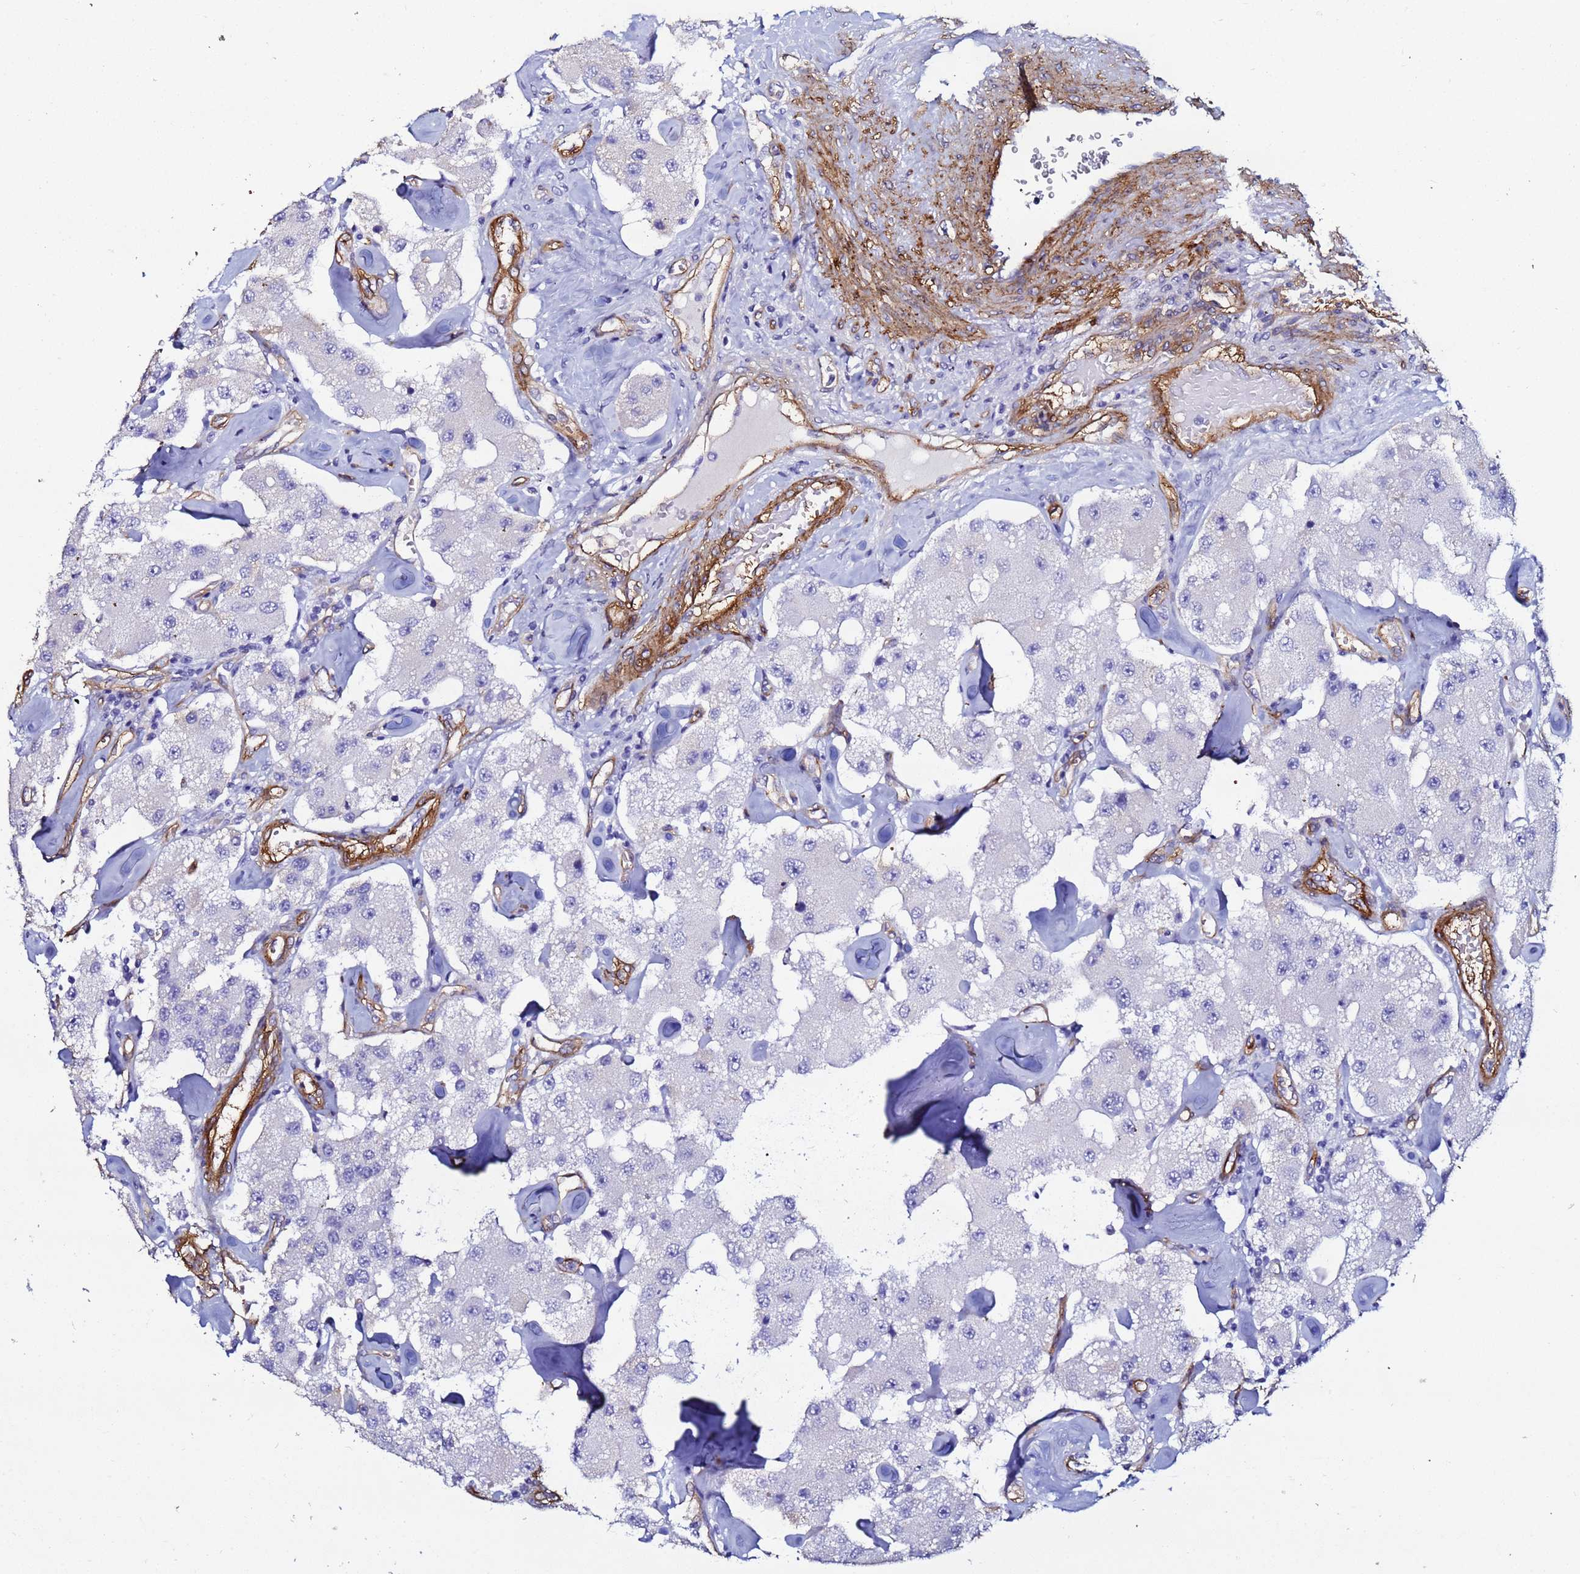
{"staining": {"intensity": "negative", "quantity": "none", "location": "none"}, "tissue": "carcinoid", "cell_type": "Tumor cells", "image_type": "cancer", "snomed": [{"axis": "morphology", "description": "Carcinoid, malignant, NOS"}, {"axis": "topography", "description": "Pancreas"}], "caption": "Immunohistochemical staining of carcinoid (malignant) reveals no significant staining in tumor cells.", "gene": "DEFB104A", "patient": {"sex": "male", "age": 41}}